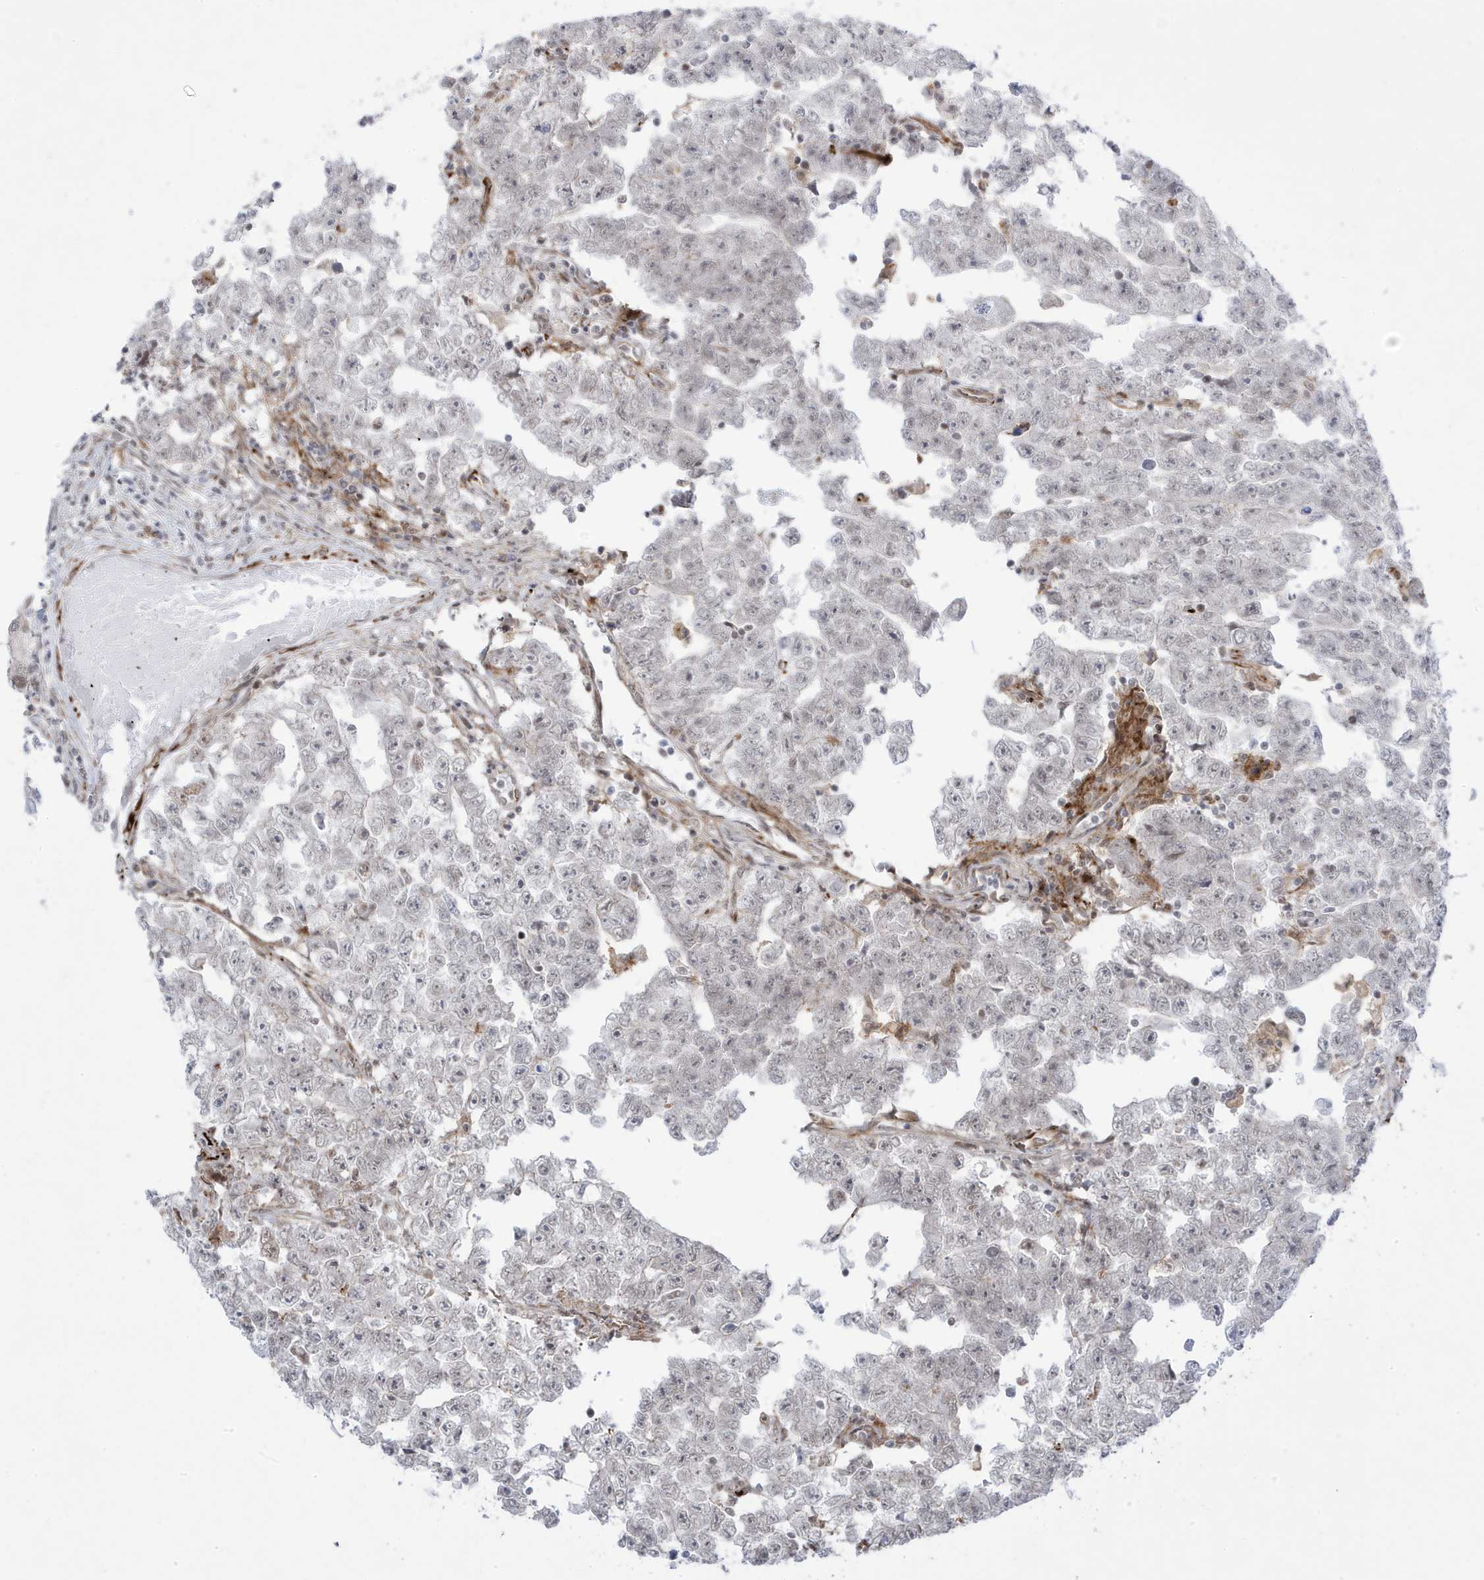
{"staining": {"intensity": "negative", "quantity": "none", "location": "none"}, "tissue": "testis cancer", "cell_type": "Tumor cells", "image_type": "cancer", "snomed": [{"axis": "morphology", "description": "Carcinoma, Embryonal, NOS"}, {"axis": "topography", "description": "Testis"}], "caption": "IHC image of embryonal carcinoma (testis) stained for a protein (brown), which reveals no staining in tumor cells.", "gene": "ADAMTSL3", "patient": {"sex": "male", "age": 25}}